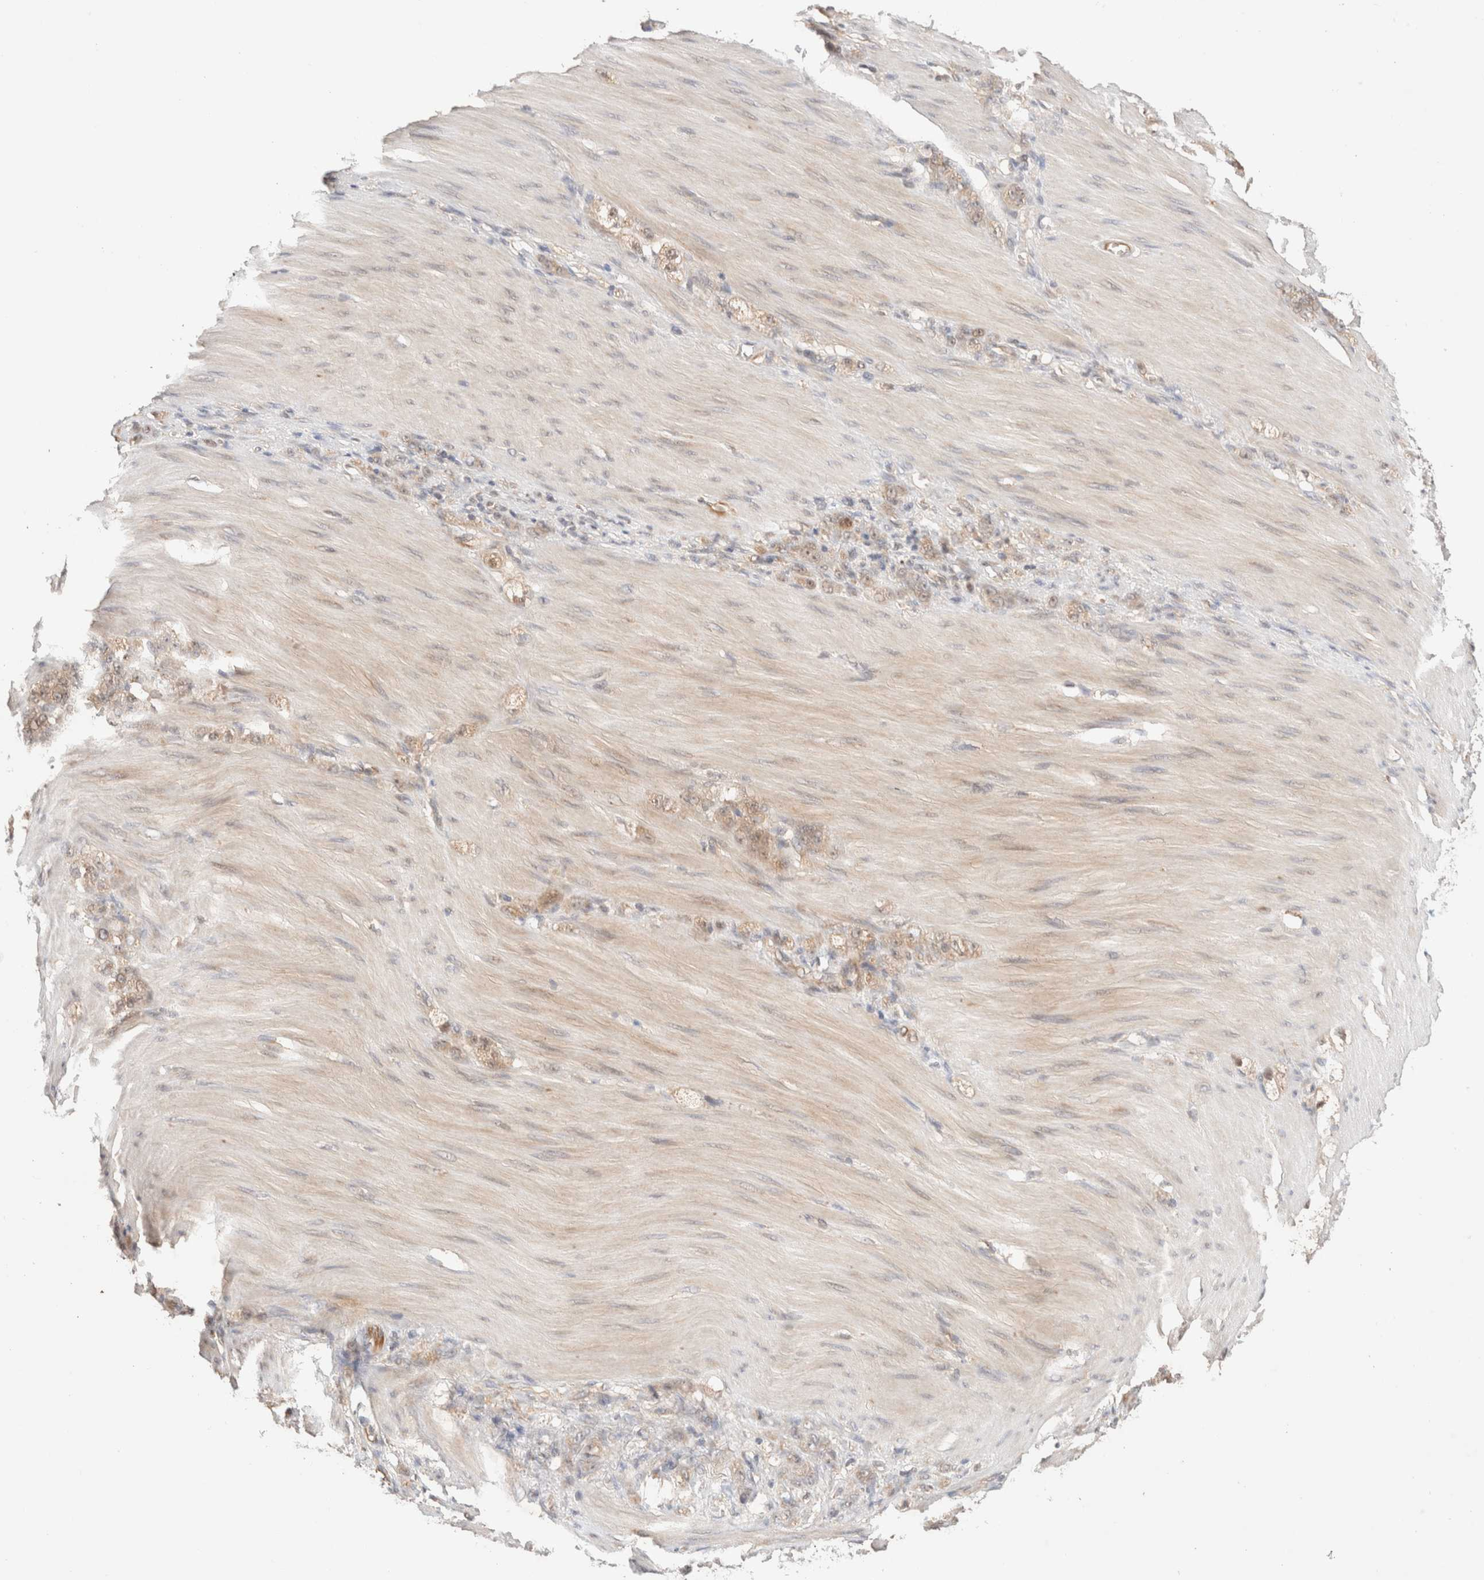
{"staining": {"intensity": "weak", "quantity": ">75%", "location": "cytoplasmic/membranous,nuclear"}, "tissue": "stomach cancer", "cell_type": "Tumor cells", "image_type": "cancer", "snomed": [{"axis": "morphology", "description": "Normal tissue, NOS"}, {"axis": "morphology", "description": "Adenocarcinoma, NOS"}, {"axis": "topography", "description": "Stomach"}], "caption": "Stomach cancer (adenocarcinoma) tissue reveals weak cytoplasmic/membranous and nuclear staining in about >75% of tumor cells", "gene": "SIKE1", "patient": {"sex": "male", "age": 82}}